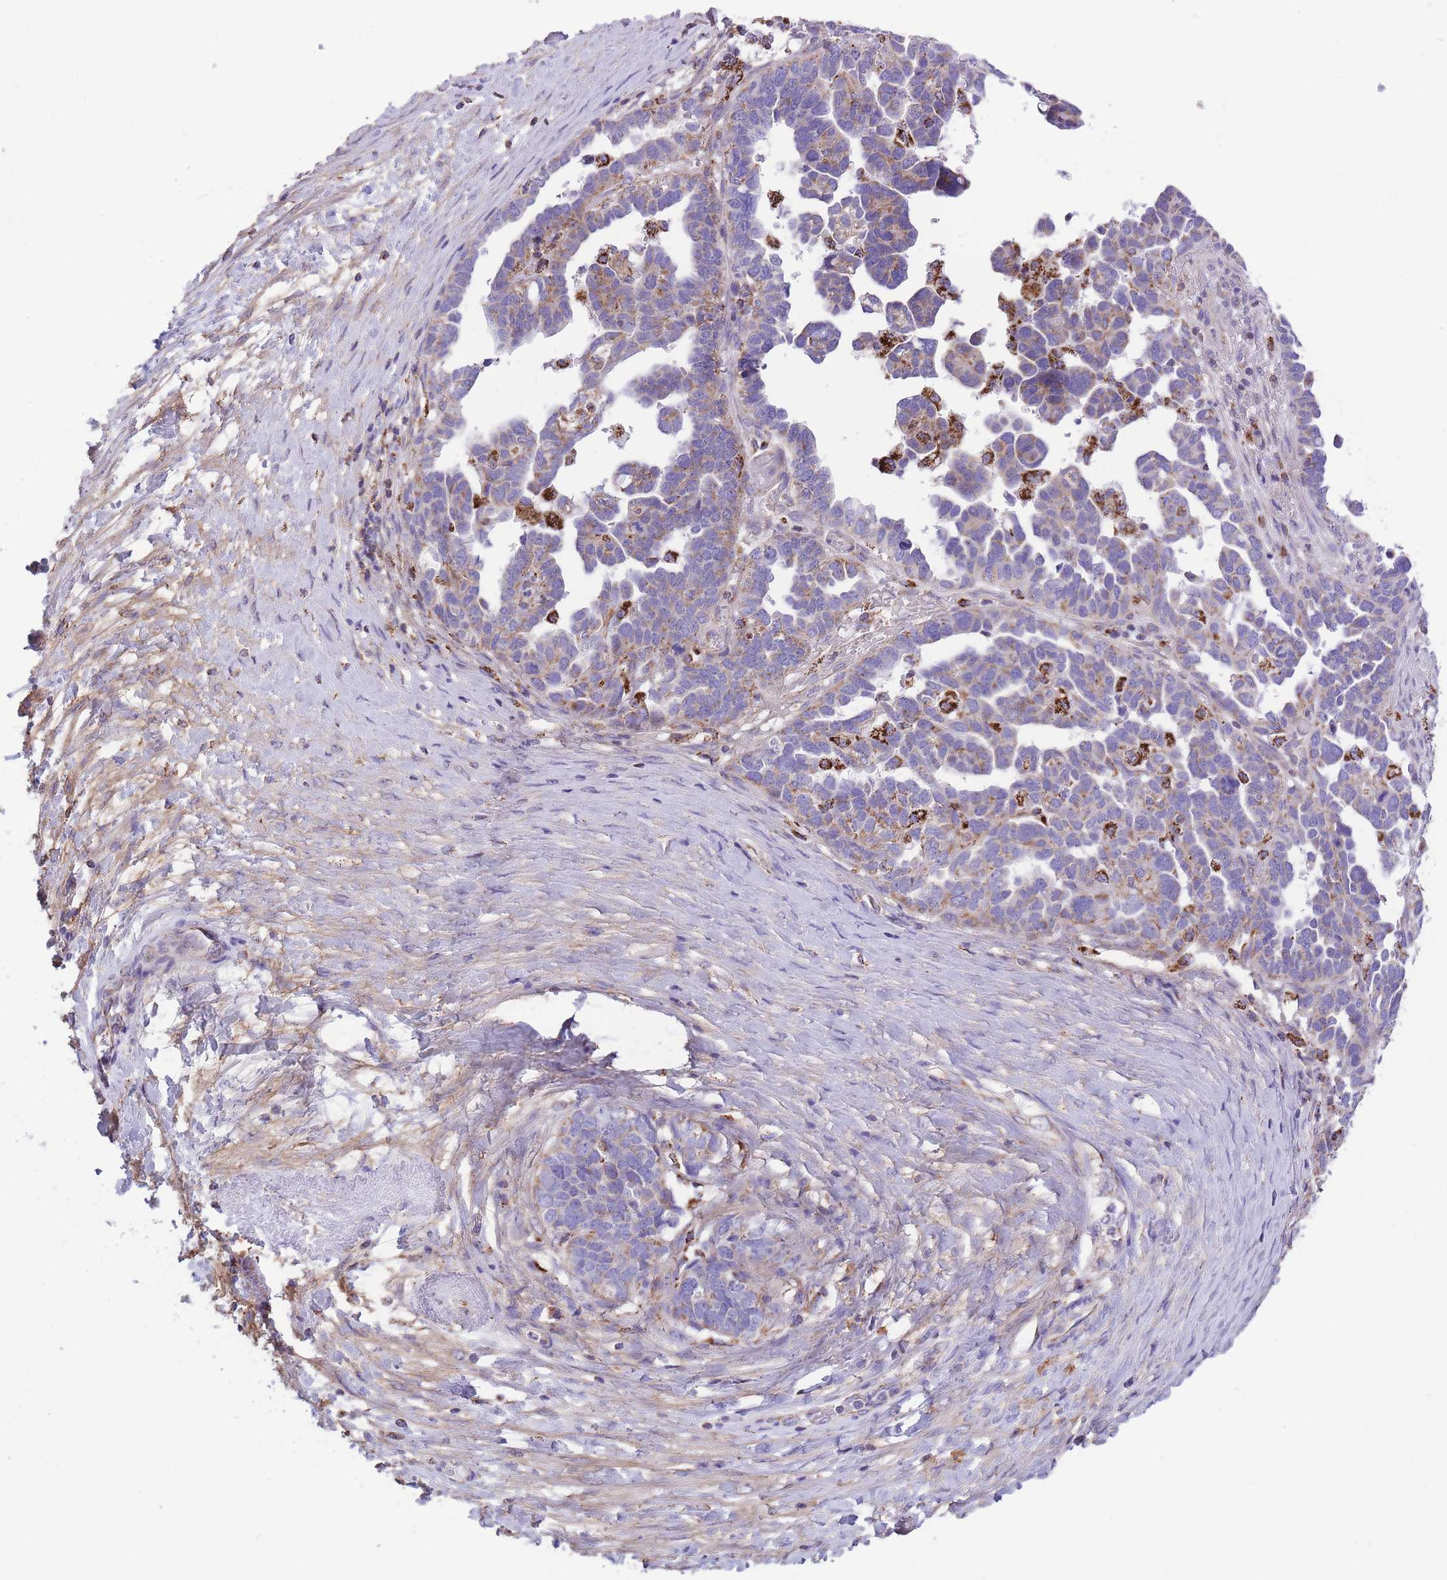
{"staining": {"intensity": "strong", "quantity": "<25%", "location": "cytoplasmic/membranous"}, "tissue": "ovarian cancer", "cell_type": "Tumor cells", "image_type": "cancer", "snomed": [{"axis": "morphology", "description": "Cystadenocarcinoma, serous, NOS"}, {"axis": "topography", "description": "Ovary"}], "caption": "Immunohistochemistry (IHC) of human ovarian cancer (serous cystadenocarcinoma) shows medium levels of strong cytoplasmic/membranous positivity in approximately <25% of tumor cells. (DAB (3,3'-diaminobenzidine) IHC, brown staining for protein, blue staining for nuclei).", "gene": "ST3GAL3", "patient": {"sex": "female", "age": 54}}